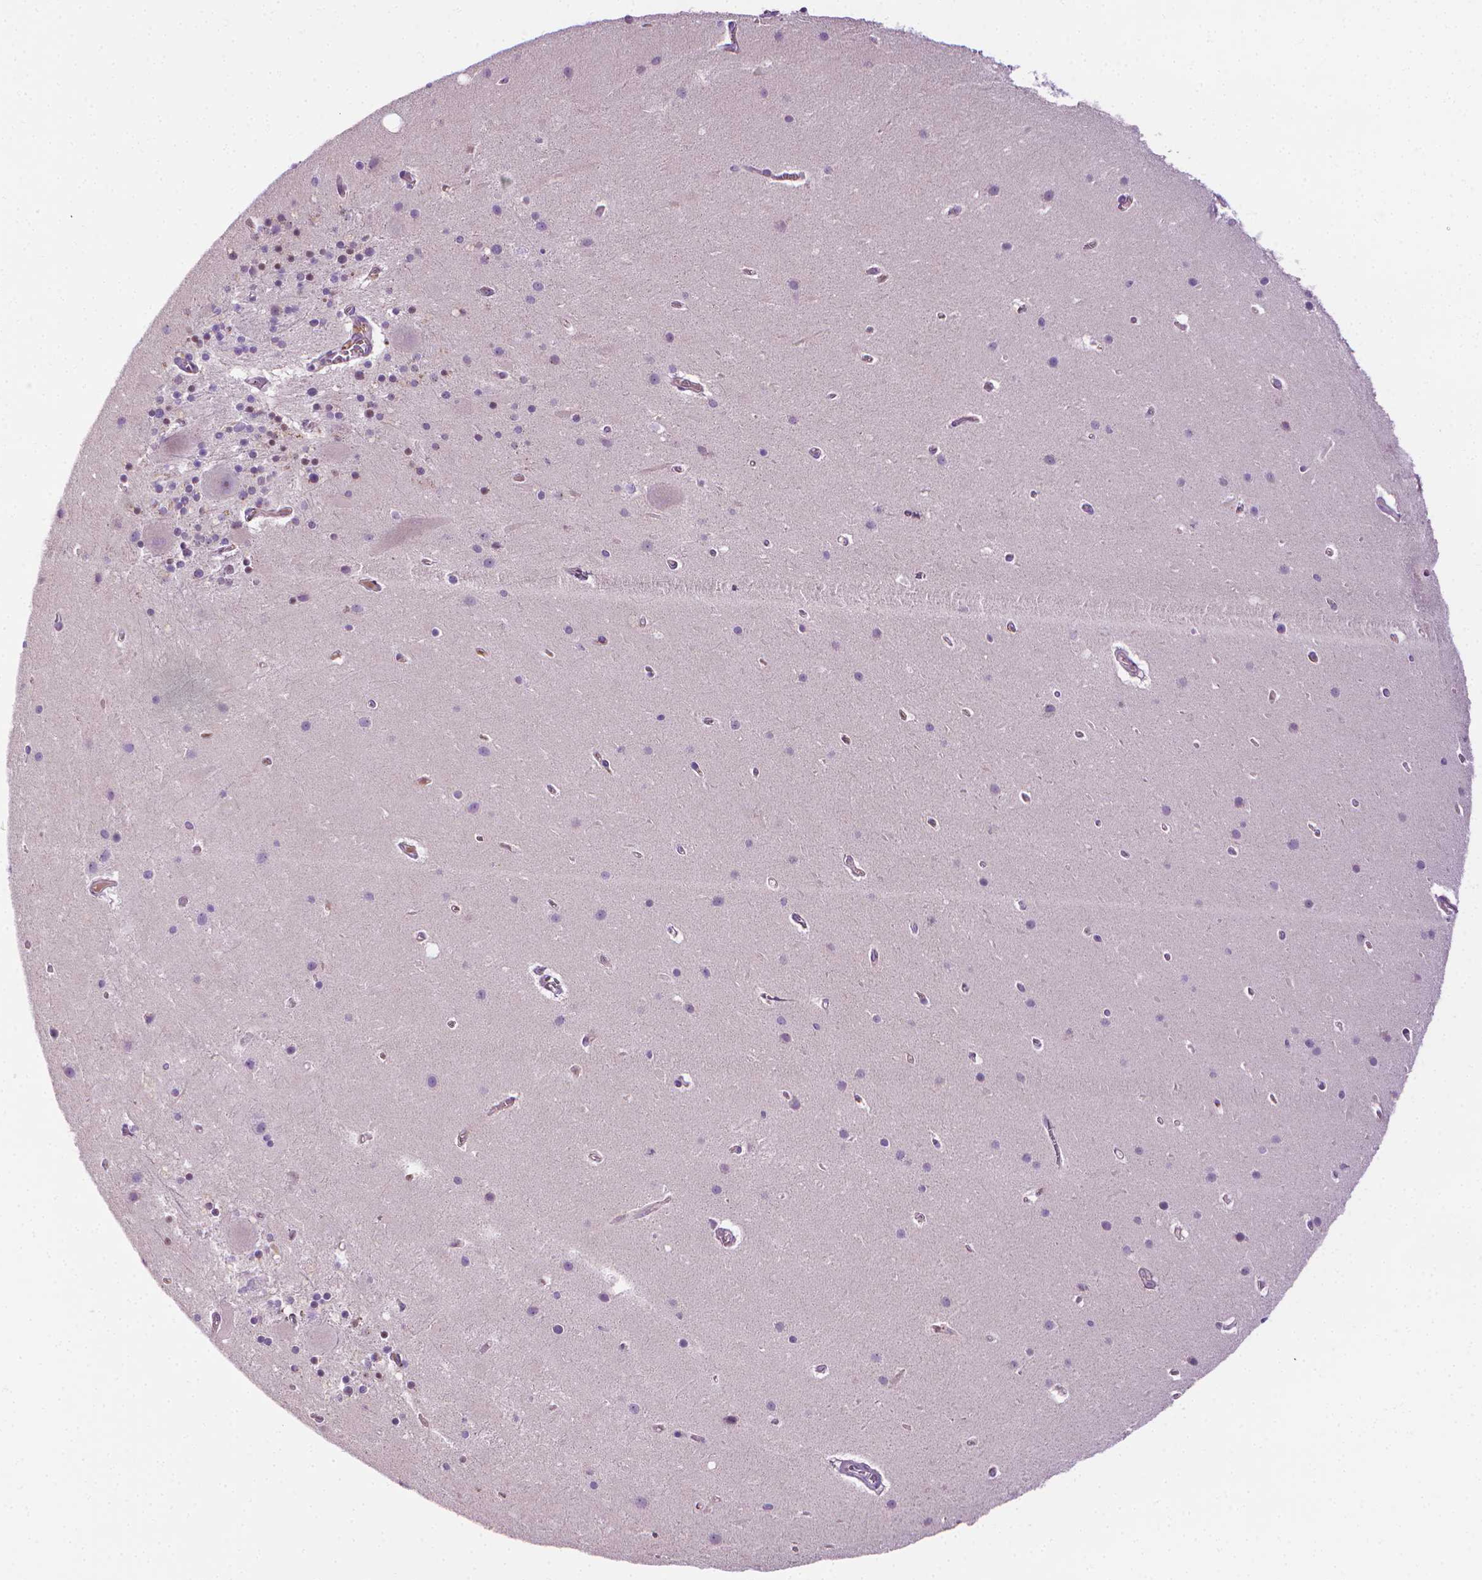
{"staining": {"intensity": "negative", "quantity": "none", "location": "none"}, "tissue": "cerebellum", "cell_type": "Cells in granular layer", "image_type": "normal", "snomed": [{"axis": "morphology", "description": "Normal tissue, NOS"}, {"axis": "topography", "description": "Cerebellum"}], "caption": "Cells in granular layer are negative for protein expression in benign human cerebellum. (Brightfield microscopy of DAB (3,3'-diaminobenzidine) immunohistochemistry (IHC) at high magnification).", "gene": "MCOLN3", "patient": {"sex": "male", "age": 70}}